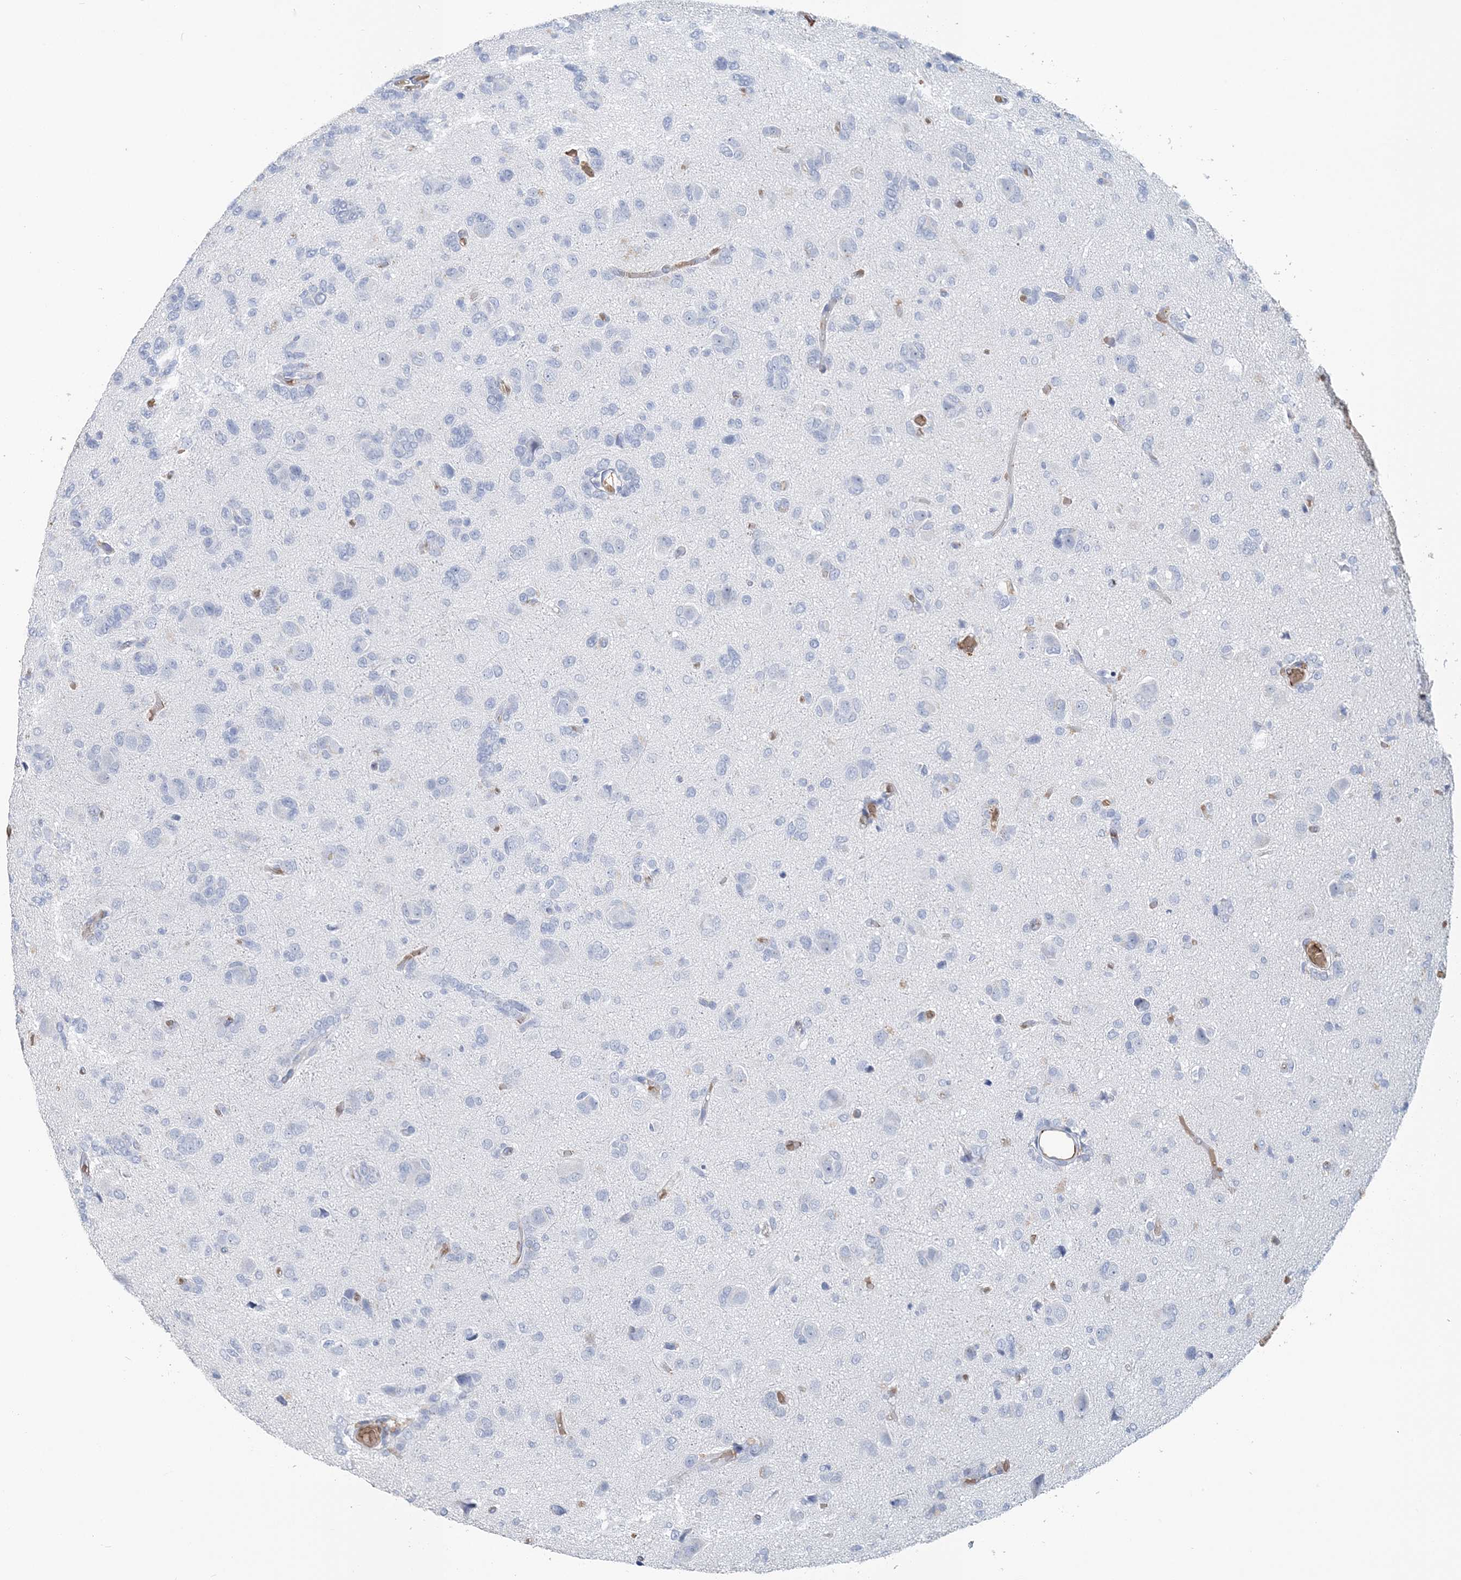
{"staining": {"intensity": "negative", "quantity": "none", "location": "none"}, "tissue": "glioma", "cell_type": "Tumor cells", "image_type": "cancer", "snomed": [{"axis": "morphology", "description": "Glioma, malignant, High grade"}, {"axis": "topography", "description": "Brain"}], "caption": "There is no significant expression in tumor cells of glioma. (Stains: DAB (3,3'-diaminobenzidine) IHC with hematoxylin counter stain, Microscopy: brightfield microscopy at high magnification).", "gene": "HBD", "patient": {"sex": "female", "age": 59}}